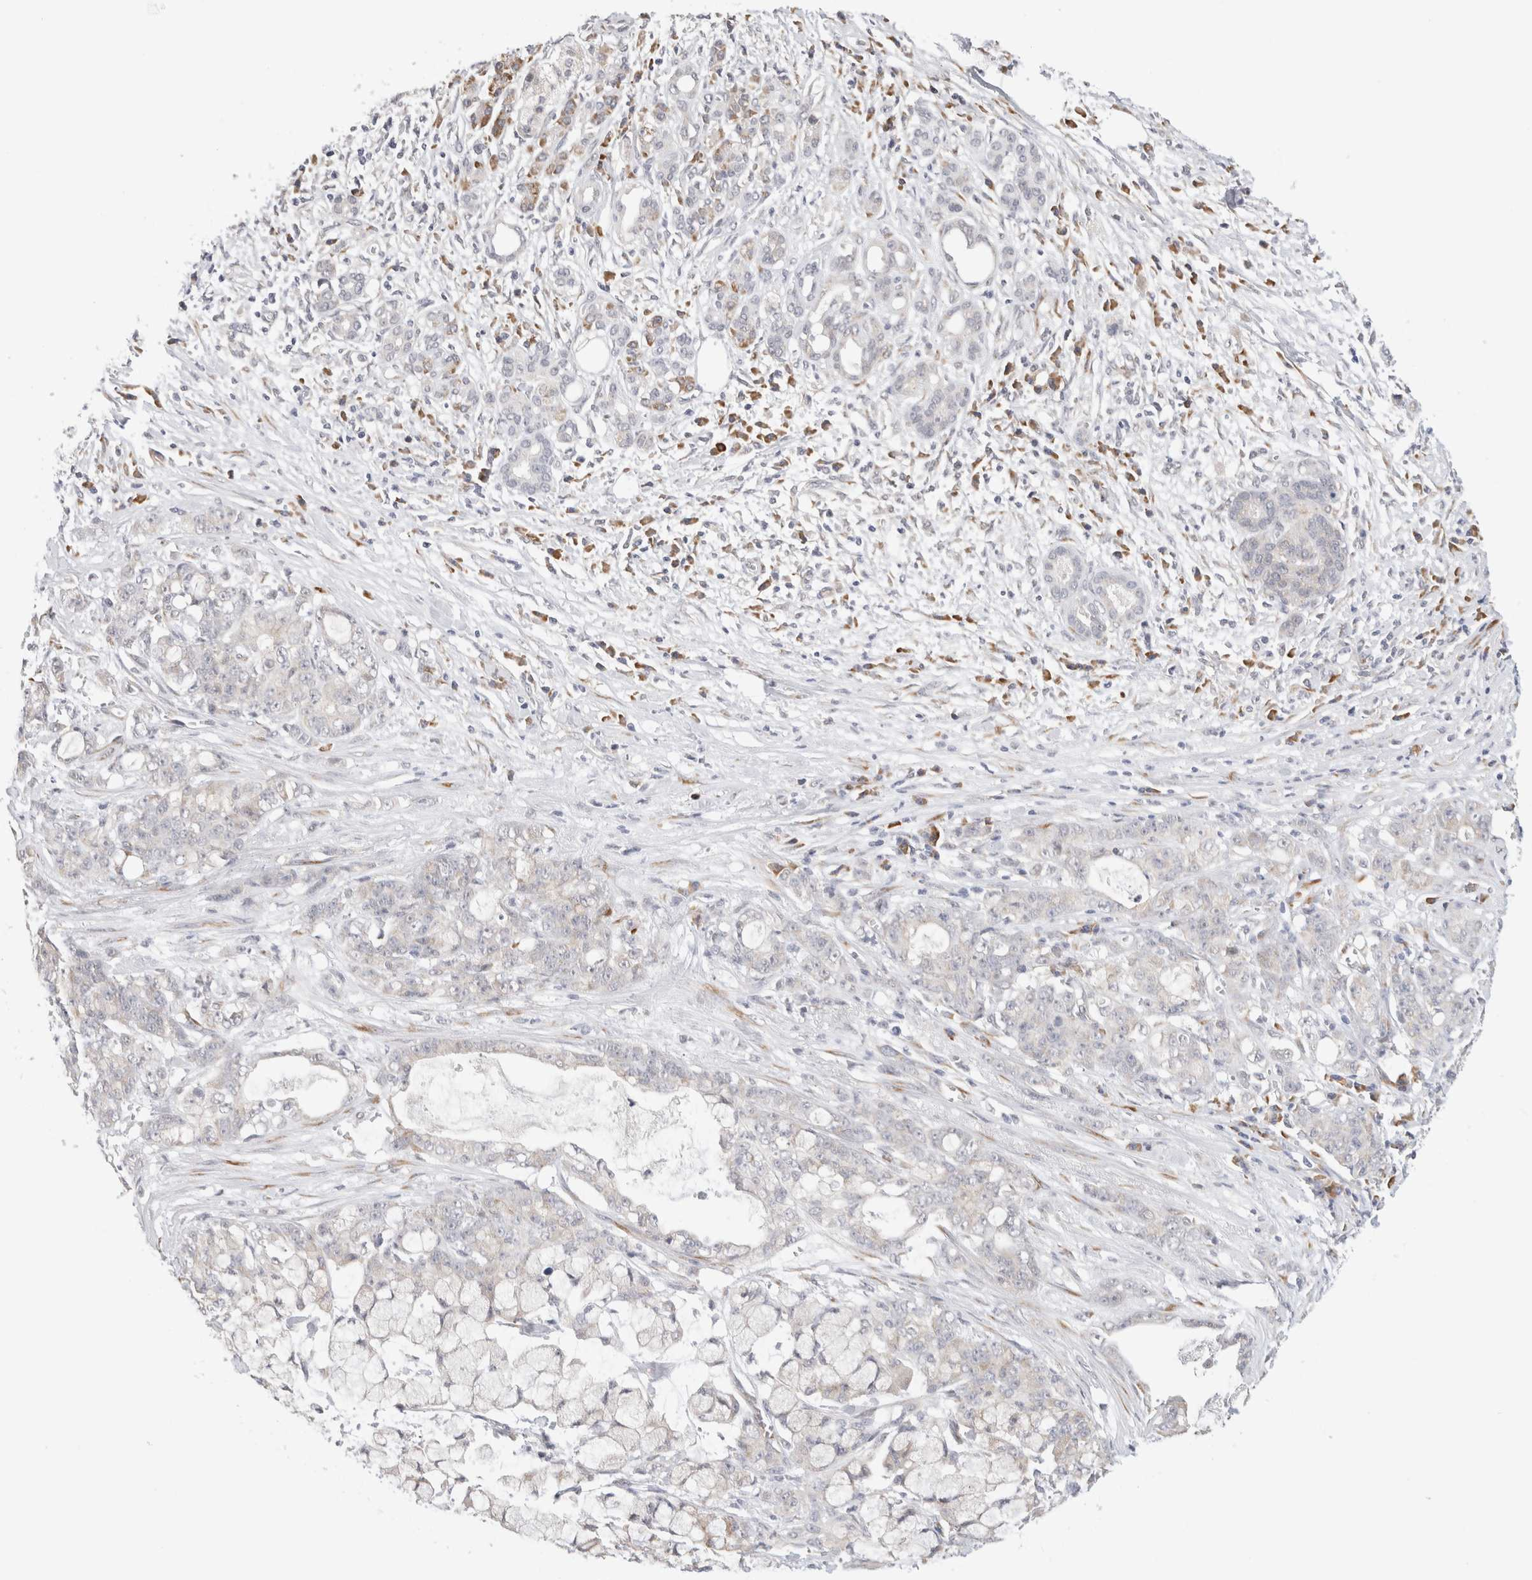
{"staining": {"intensity": "negative", "quantity": "none", "location": "none"}, "tissue": "pancreatic cancer", "cell_type": "Tumor cells", "image_type": "cancer", "snomed": [{"axis": "morphology", "description": "Adenocarcinoma, NOS"}, {"axis": "topography", "description": "Pancreas"}], "caption": "Immunohistochemistry image of human pancreatic cancer stained for a protein (brown), which shows no positivity in tumor cells.", "gene": "HDLBP", "patient": {"sex": "female", "age": 73}}